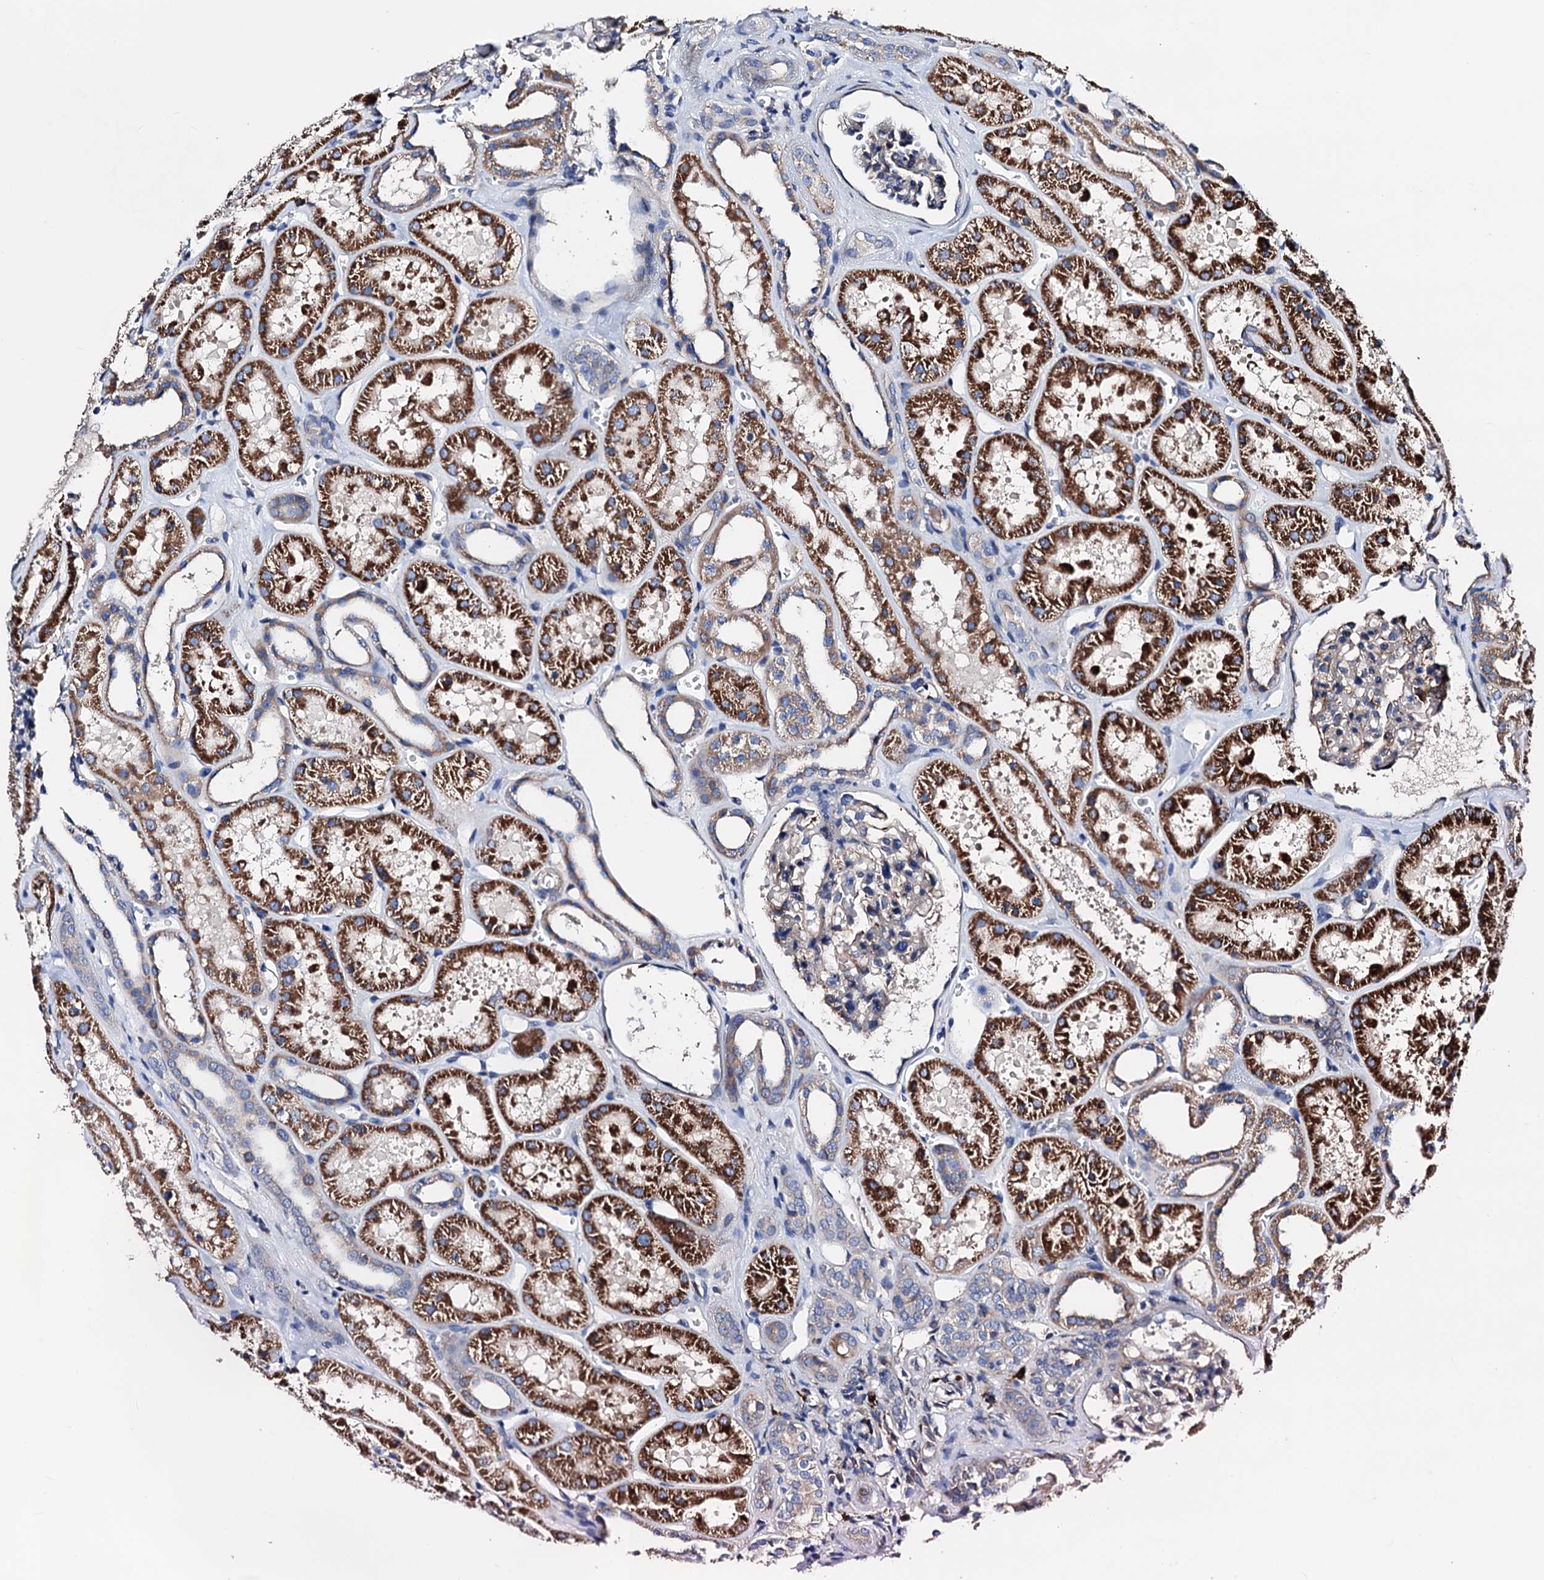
{"staining": {"intensity": "moderate", "quantity": "<25%", "location": "cytoplasmic/membranous"}, "tissue": "kidney", "cell_type": "Cells in glomeruli", "image_type": "normal", "snomed": [{"axis": "morphology", "description": "Normal tissue, NOS"}, {"axis": "topography", "description": "Kidney"}], "caption": "Immunohistochemical staining of unremarkable human kidney reveals <25% levels of moderate cytoplasmic/membranous protein staining in about <25% of cells in glomeruli. (Stains: DAB (3,3'-diaminobenzidine) in brown, nuclei in blue, Microscopy: brightfield microscopy at high magnification).", "gene": "AKAP11", "patient": {"sex": "female", "age": 41}}